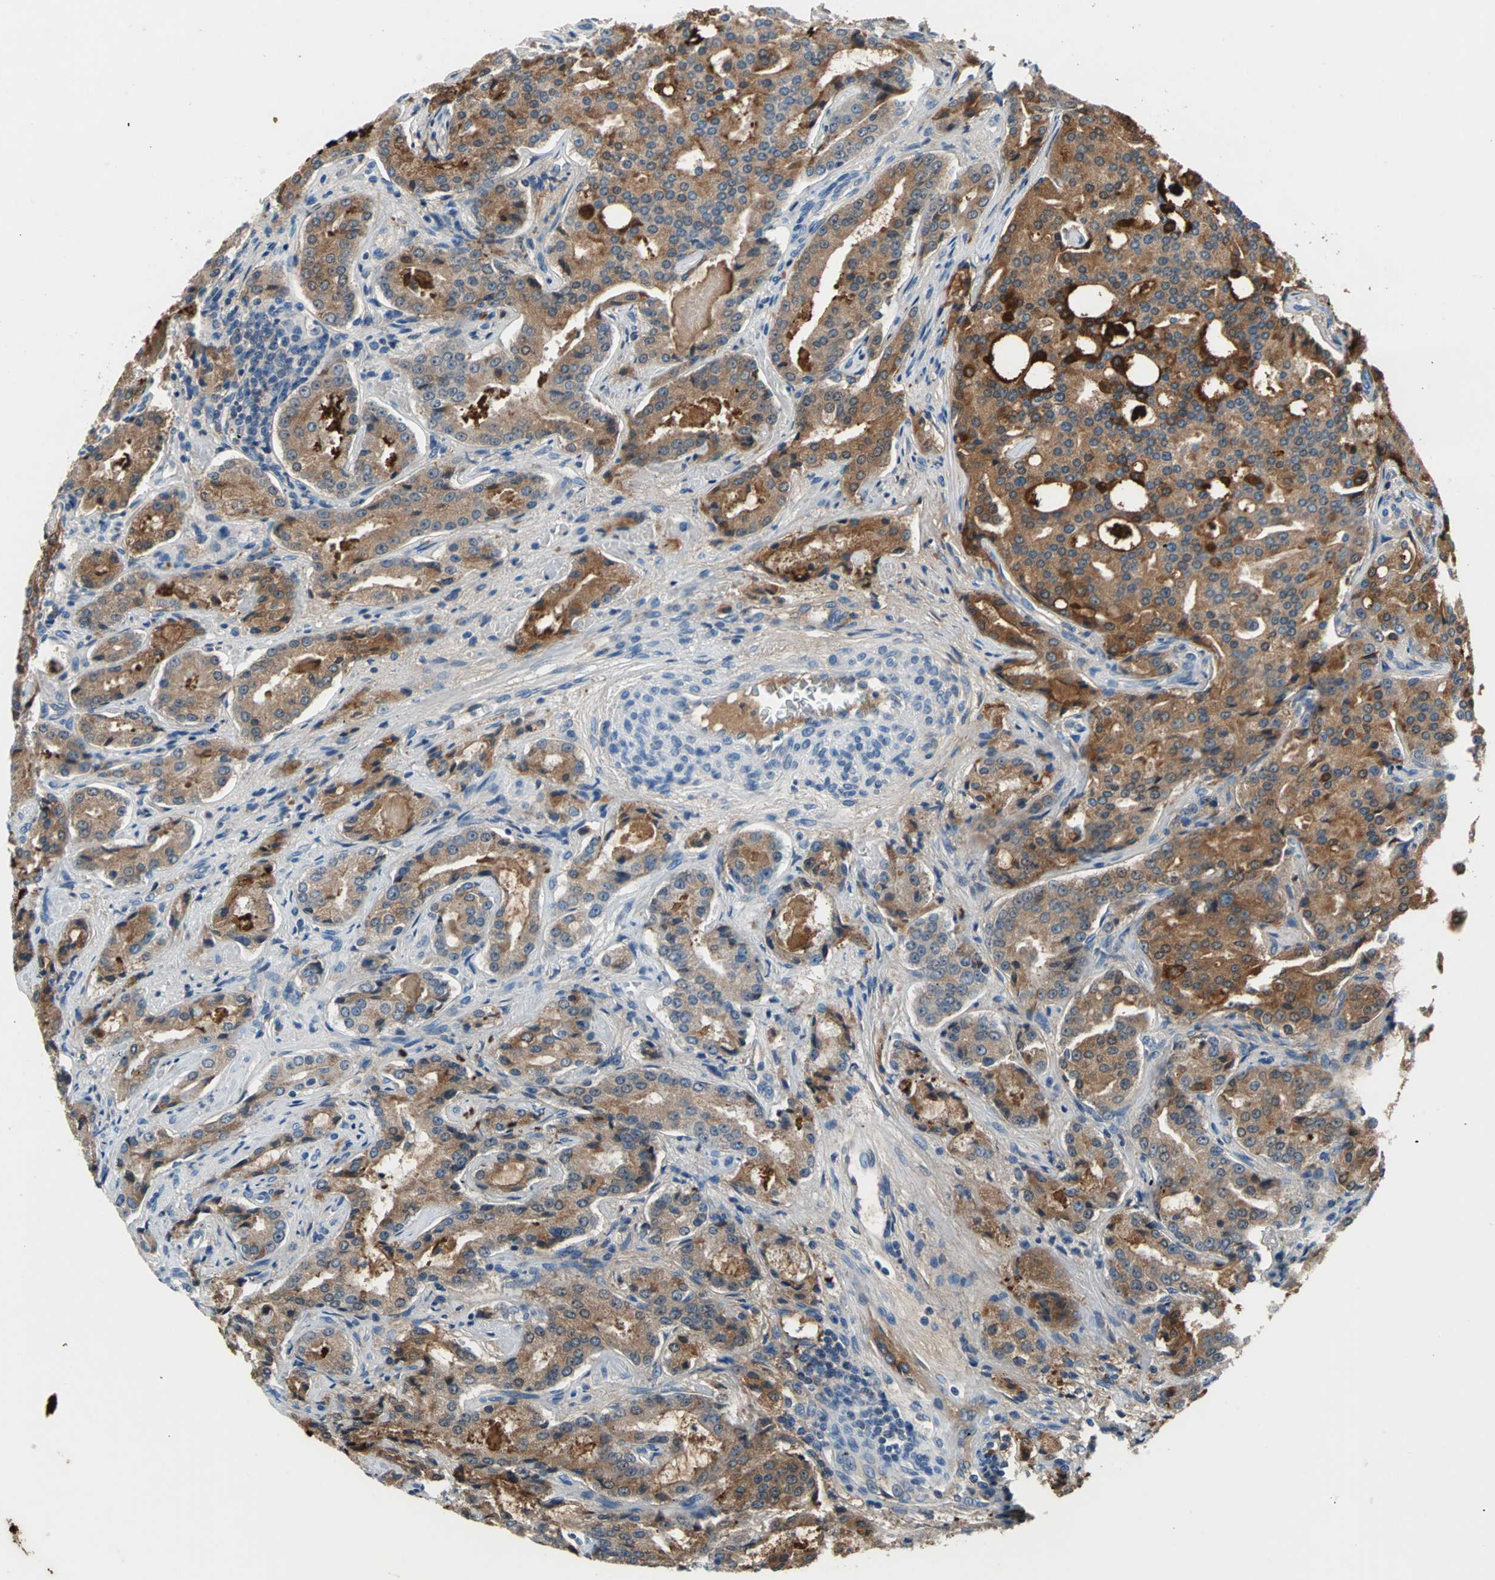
{"staining": {"intensity": "strong", "quantity": ">75%", "location": "cytoplasmic/membranous"}, "tissue": "prostate cancer", "cell_type": "Tumor cells", "image_type": "cancer", "snomed": [{"axis": "morphology", "description": "Adenocarcinoma, High grade"}, {"axis": "topography", "description": "Prostate"}], "caption": "Protein staining by immunohistochemistry (IHC) exhibits strong cytoplasmic/membranous staining in approximately >75% of tumor cells in prostate cancer (adenocarcinoma (high-grade)).", "gene": "ZNF415", "patient": {"sex": "male", "age": 72}}